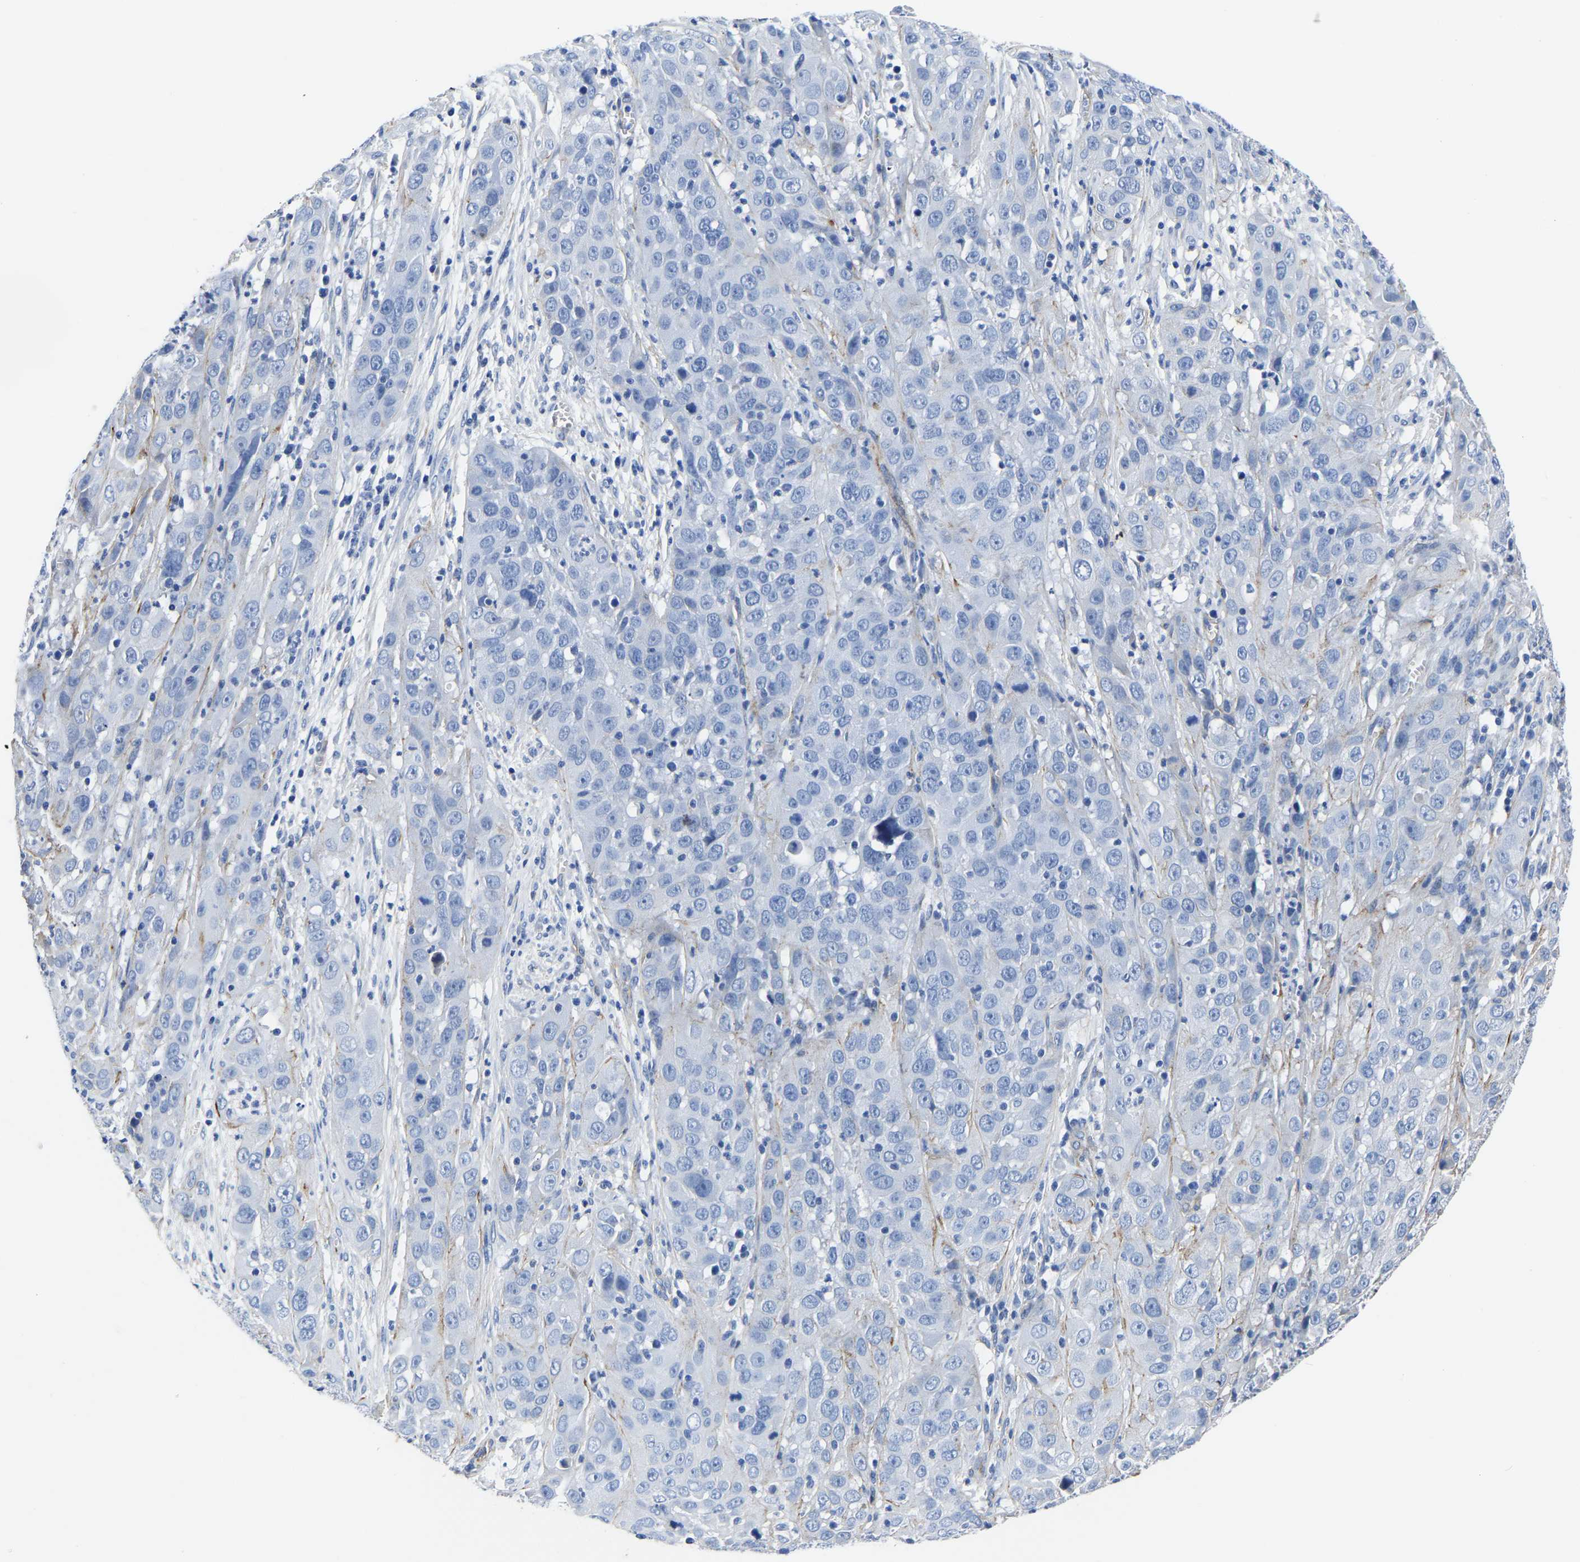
{"staining": {"intensity": "negative", "quantity": "none", "location": "none"}, "tissue": "cervical cancer", "cell_type": "Tumor cells", "image_type": "cancer", "snomed": [{"axis": "morphology", "description": "Squamous cell carcinoma, NOS"}, {"axis": "topography", "description": "Cervix"}], "caption": "Histopathology image shows no significant protein staining in tumor cells of cervical cancer.", "gene": "SLC45A3", "patient": {"sex": "female", "age": 32}}